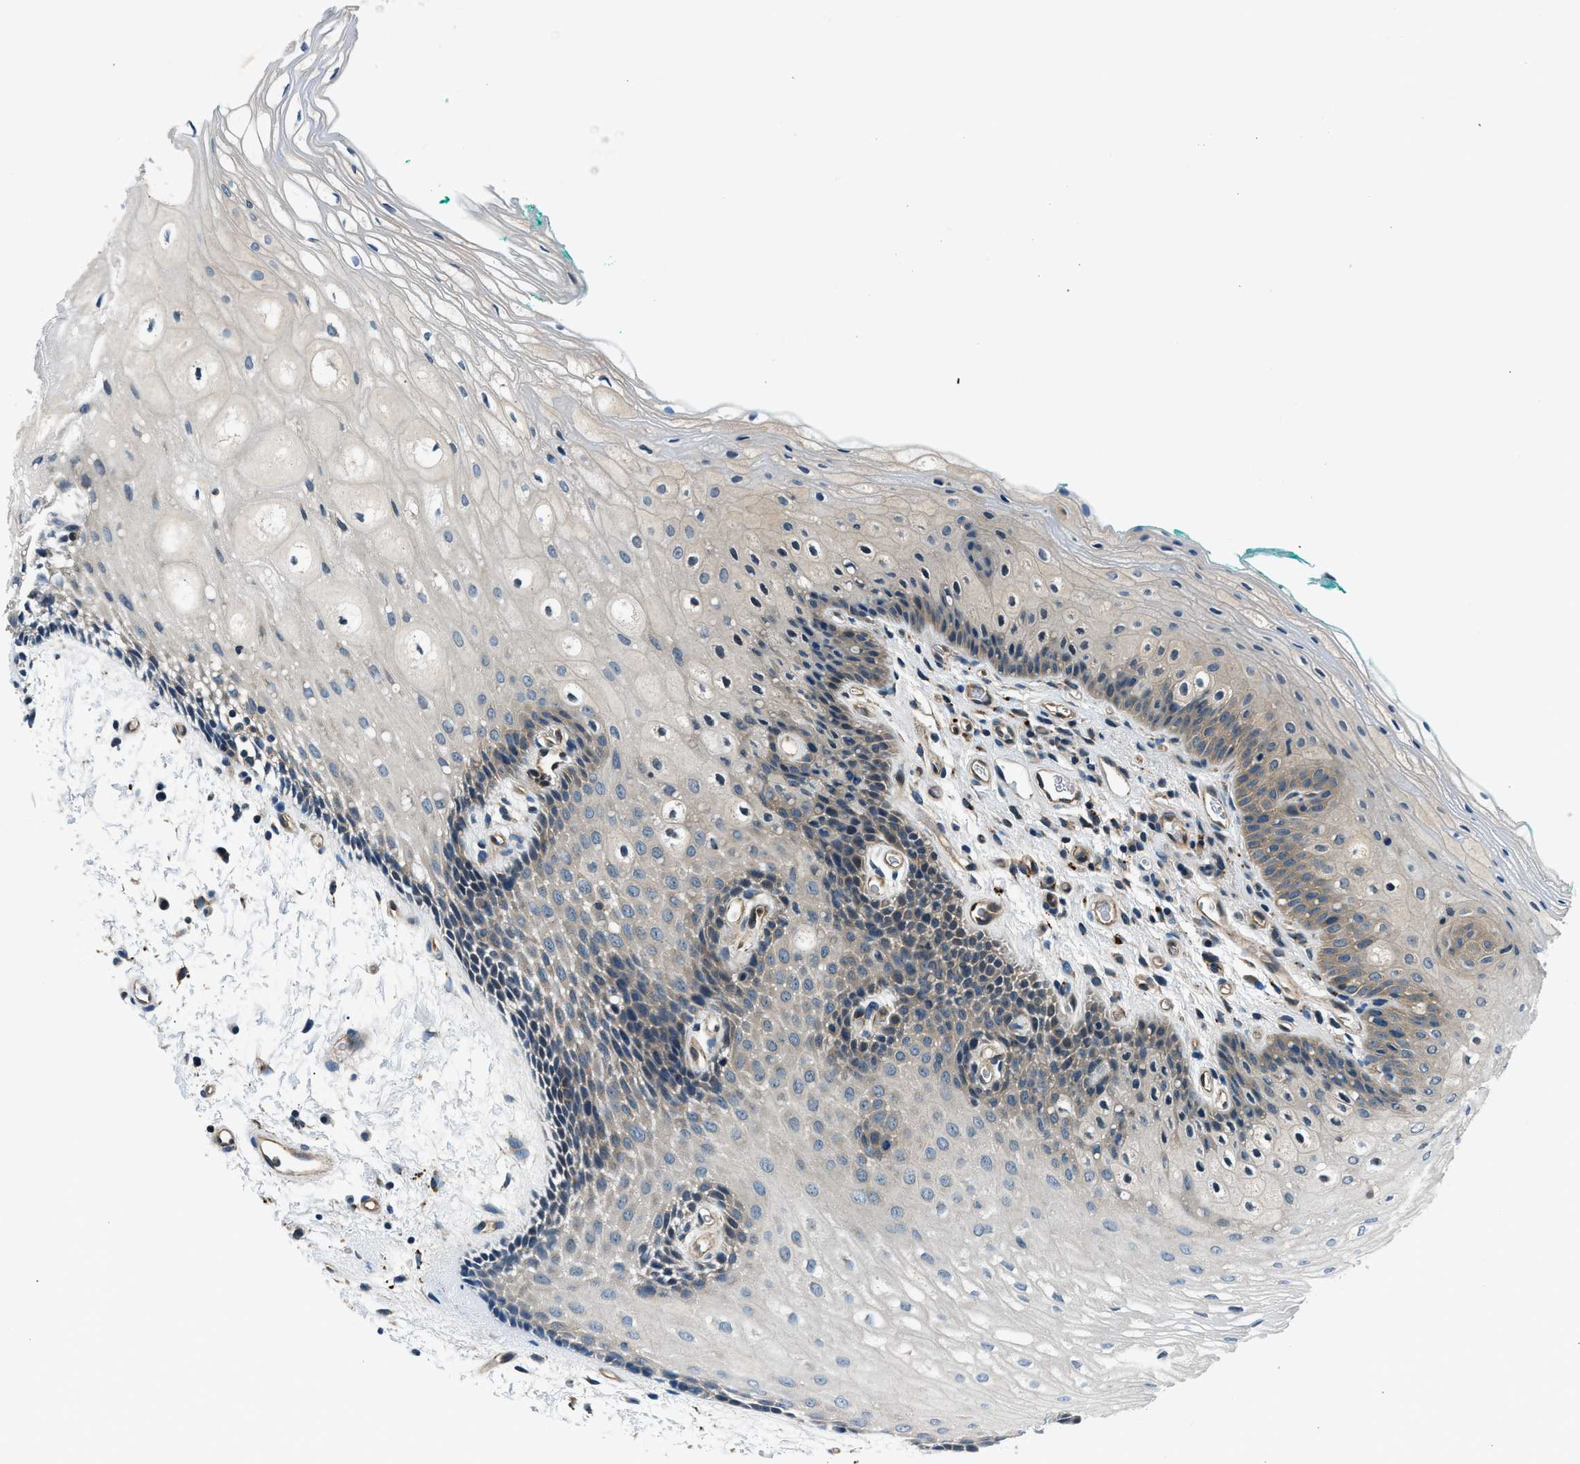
{"staining": {"intensity": "weak", "quantity": ">75%", "location": "cytoplasmic/membranous"}, "tissue": "oral mucosa", "cell_type": "Squamous epithelial cells", "image_type": "normal", "snomed": [{"axis": "morphology", "description": "Normal tissue, NOS"}, {"axis": "topography", "description": "Skeletal muscle"}, {"axis": "topography", "description": "Oral tissue"}, {"axis": "topography", "description": "Peripheral nerve tissue"}], "caption": "Protein positivity by immunohistochemistry reveals weak cytoplasmic/membranous expression in approximately >75% of squamous epithelial cells in normal oral mucosa. (DAB (3,3'-diaminobenzidine) IHC with brightfield microscopy, high magnification).", "gene": "SLC19A2", "patient": {"sex": "female", "age": 84}}